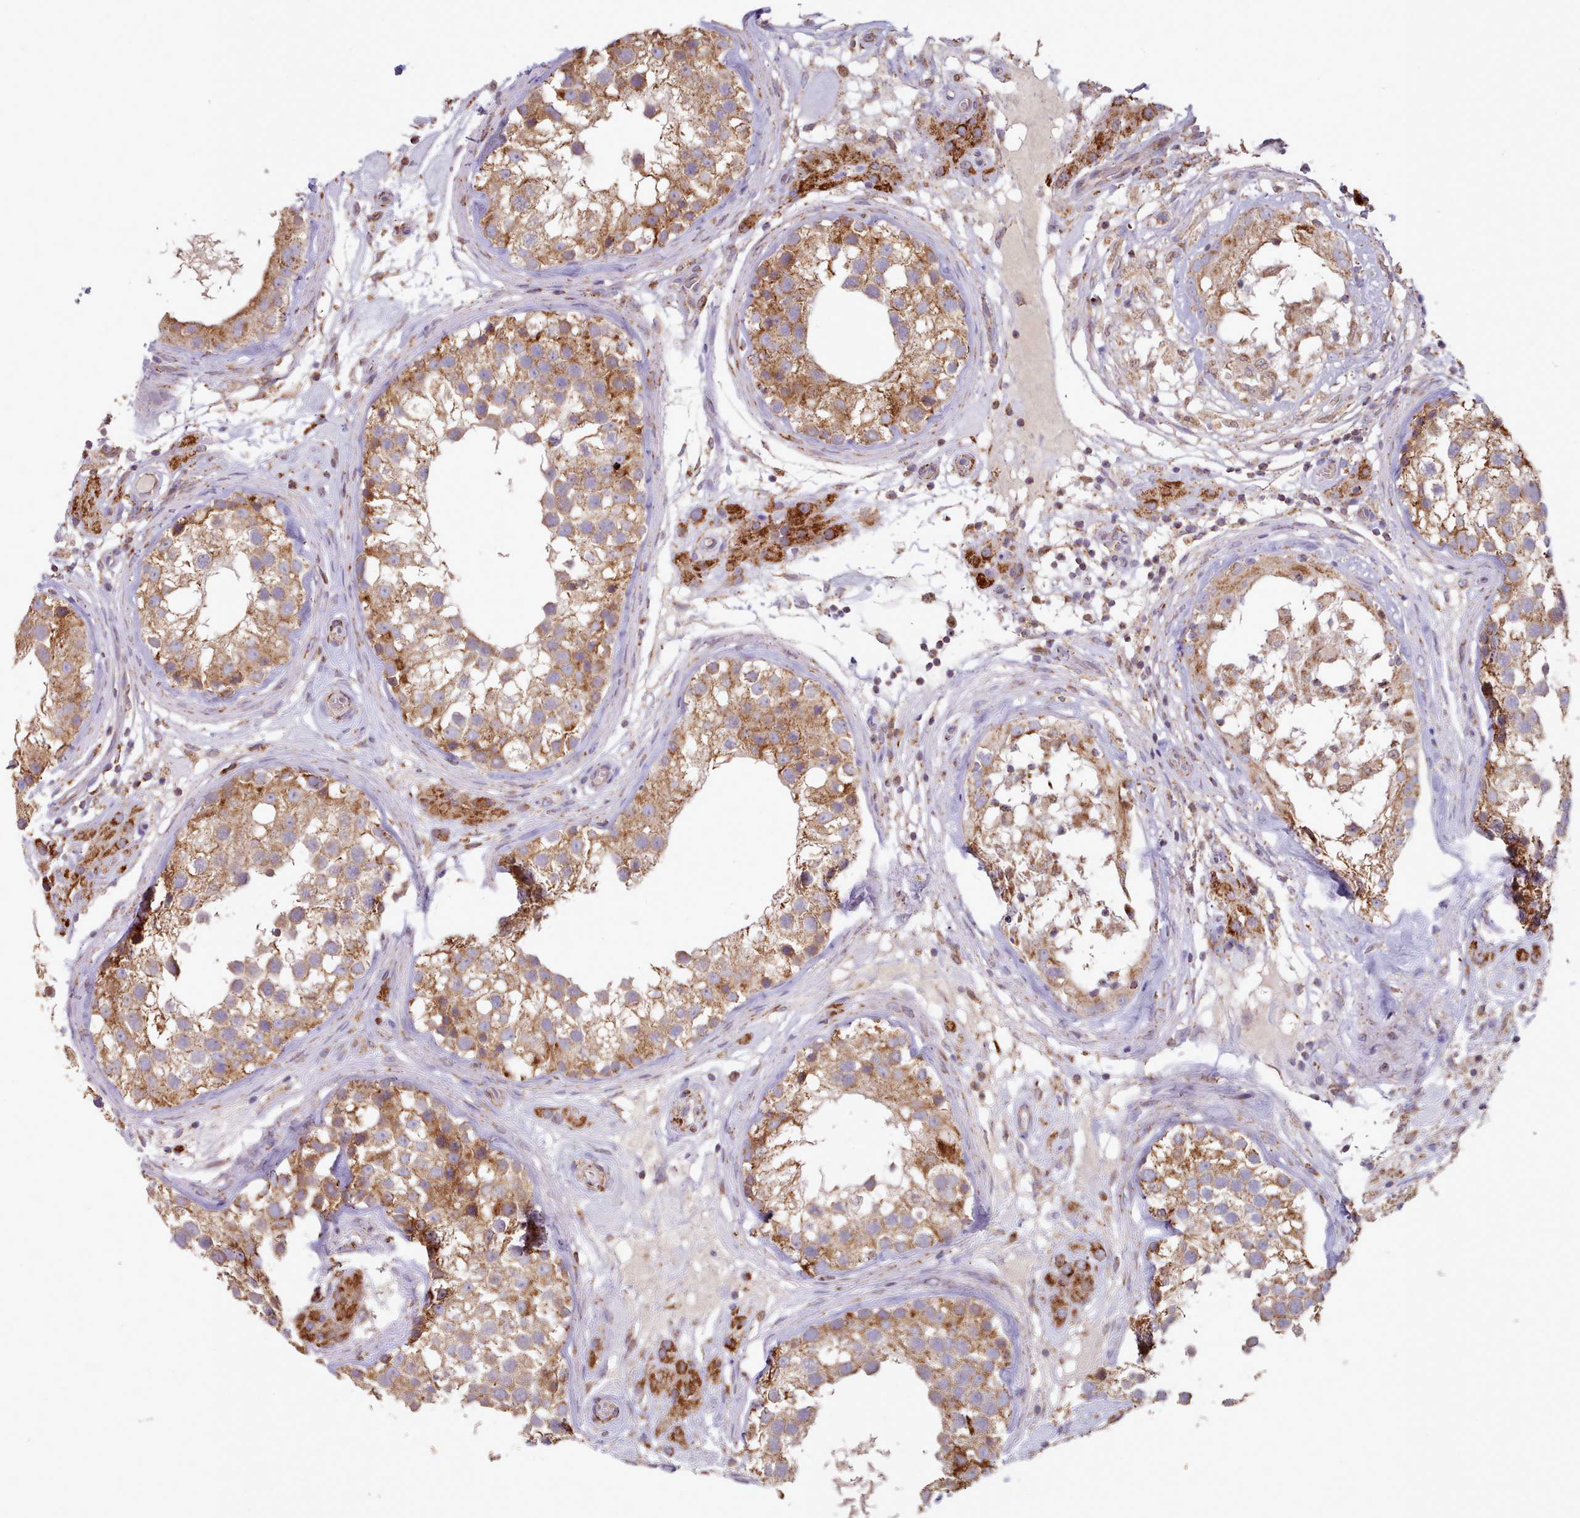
{"staining": {"intensity": "moderate", "quantity": ">75%", "location": "cytoplasmic/membranous"}, "tissue": "testis", "cell_type": "Cells in seminiferous ducts", "image_type": "normal", "snomed": [{"axis": "morphology", "description": "Normal tissue, NOS"}, {"axis": "topography", "description": "Testis"}], "caption": "Testis was stained to show a protein in brown. There is medium levels of moderate cytoplasmic/membranous expression in about >75% of cells in seminiferous ducts. Using DAB (3,3'-diaminobenzidine) (brown) and hematoxylin (blue) stains, captured at high magnification using brightfield microscopy.", "gene": "HSDL2", "patient": {"sex": "male", "age": 46}}